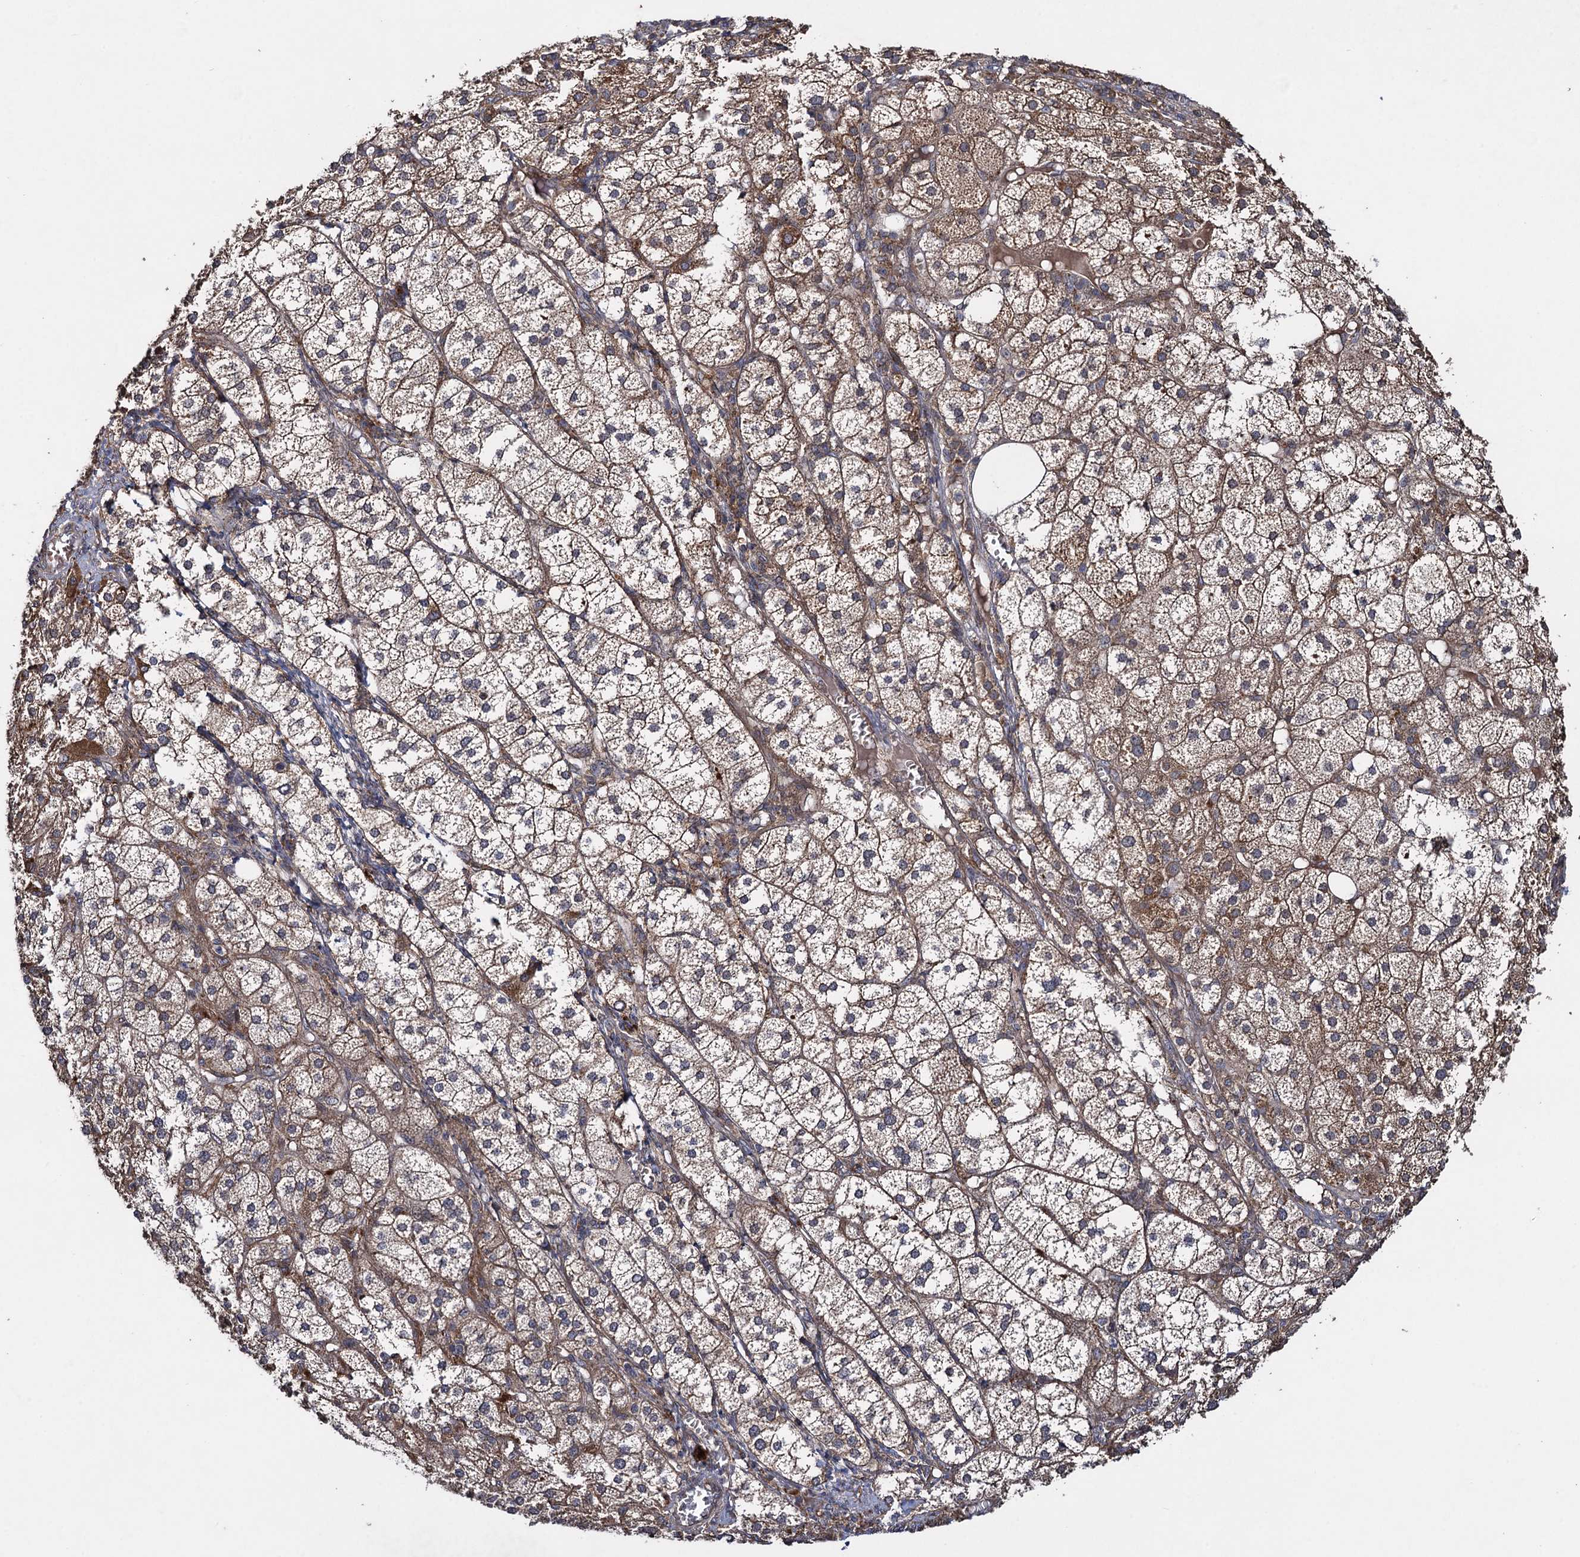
{"staining": {"intensity": "moderate", "quantity": ">75%", "location": "cytoplasmic/membranous"}, "tissue": "adrenal gland", "cell_type": "Glandular cells", "image_type": "normal", "snomed": [{"axis": "morphology", "description": "Normal tissue, NOS"}, {"axis": "topography", "description": "Adrenal gland"}], "caption": "IHC (DAB) staining of benign adrenal gland shows moderate cytoplasmic/membranous protein staining in about >75% of glandular cells.", "gene": "HAUS1", "patient": {"sex": "female", "age": 61}}